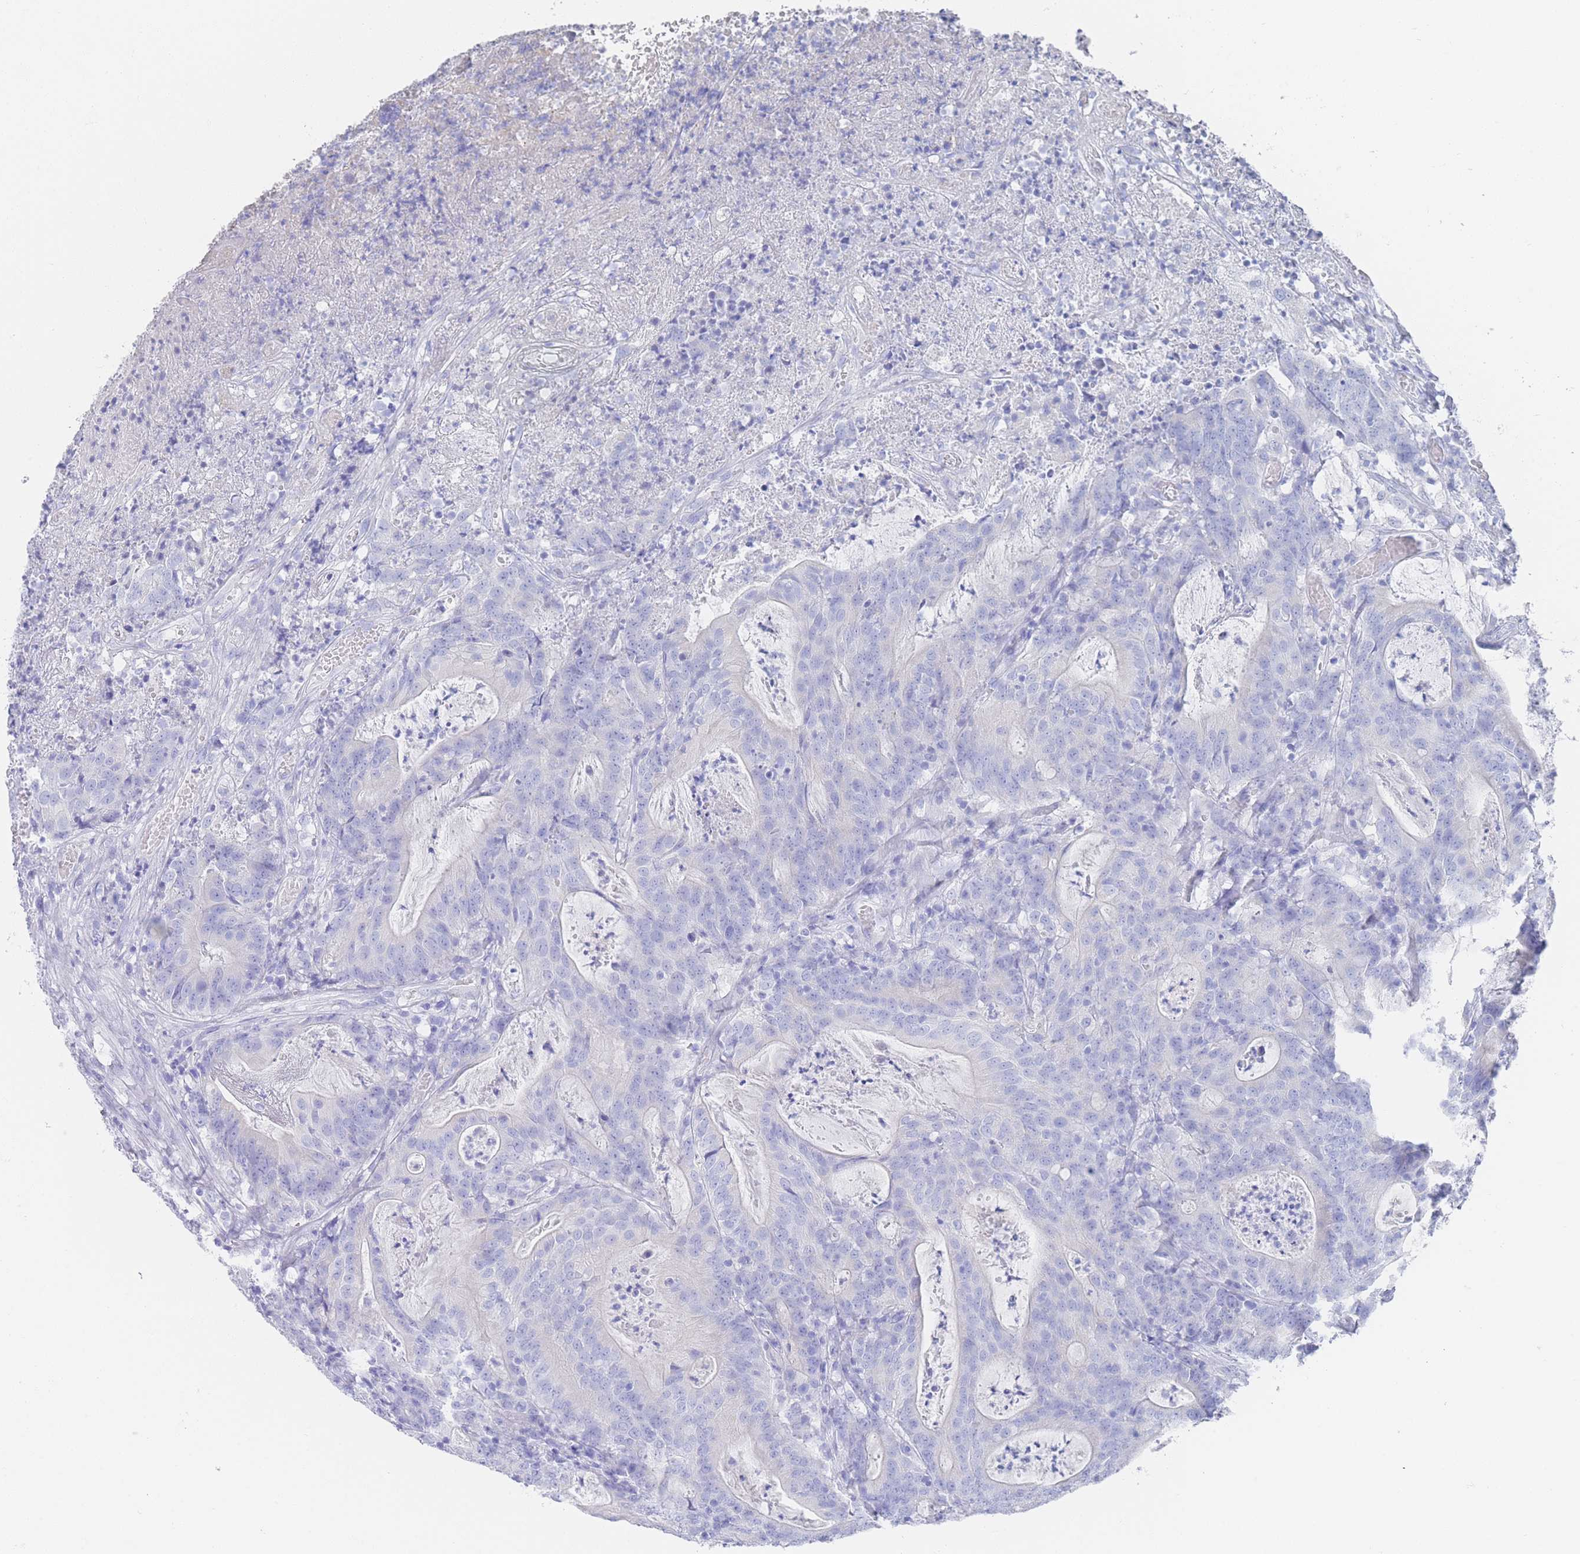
{"staining": {"intensity": "negative", "quantity": "none", "location": "none"}, "tissue": "colorectal cancer", "cell_type": "Tumor cells", "image_type": "cancer", "snomed": [{"axis": "morphology", "description": "Adenocarcinoma, NOS"}, {"axis": "topography", "description": "Colon"}], "caption": "Immunohistochemical staining of colorectal cancer (adenocarcinoma) exhibits no significant expression in tumor cells.", "gene": "LRRC37A", "patient": {"sex": "male", "age": 83}}